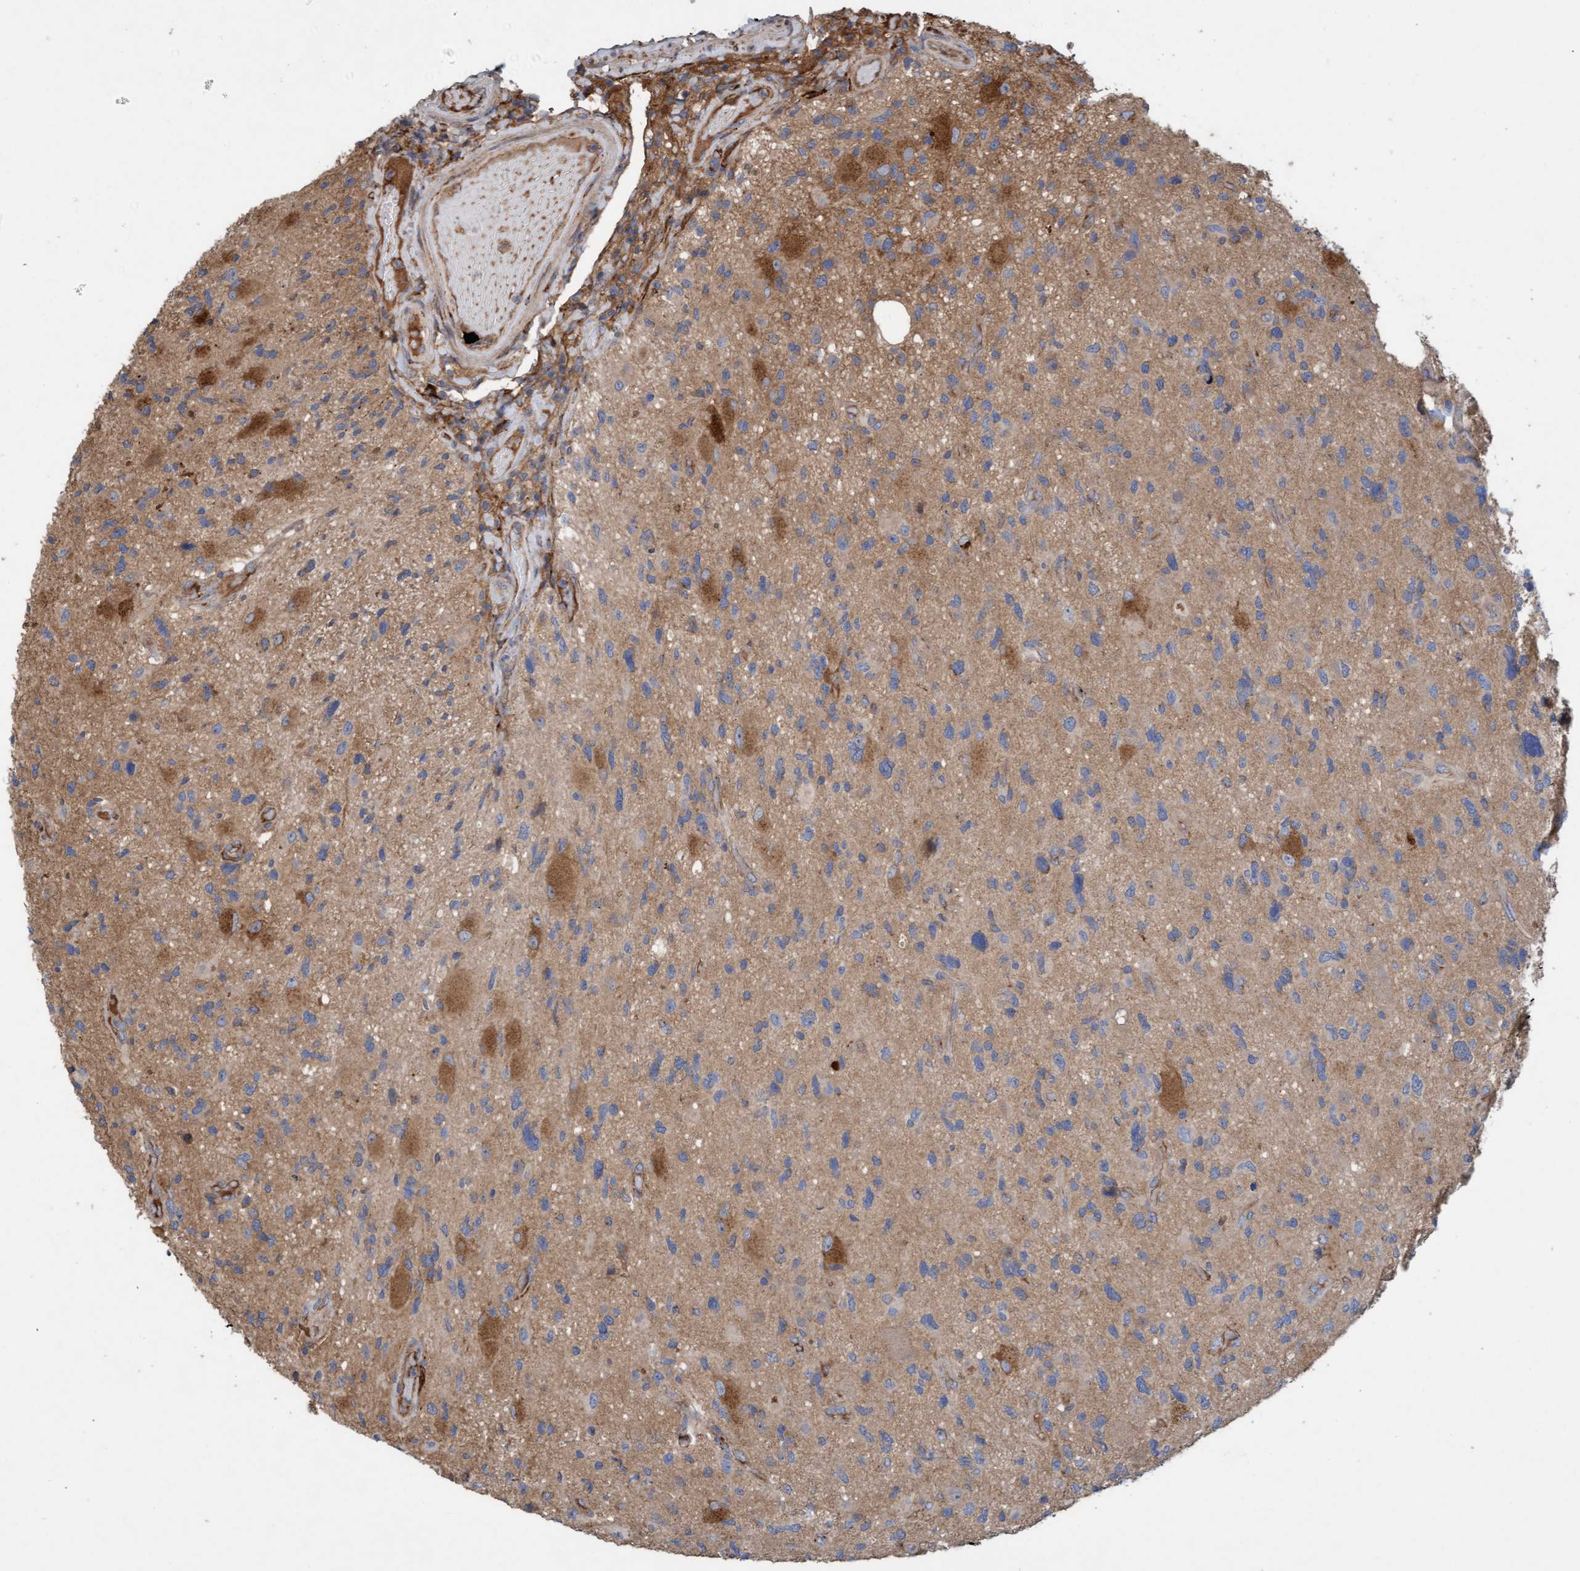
{"staining": {"intensity": "moderate", "quantity": "<25%", "location": "cytoplasmic/membranous"}, "tissue": "glioma", "cell_type": "Tumor cells", "image_type": "cancer", "snomed": [{"axis": "morphology", "description": "Glioma, malignant, High grade"}, {"axis": "topography", "description": "Brain"}], "caption": "Human malignant glioma (high-grade) stained with a protein marker displays moderate staining in tumor cells.", "gene": "DDHD2", "patient": {"sex": "male", "age": 33}}